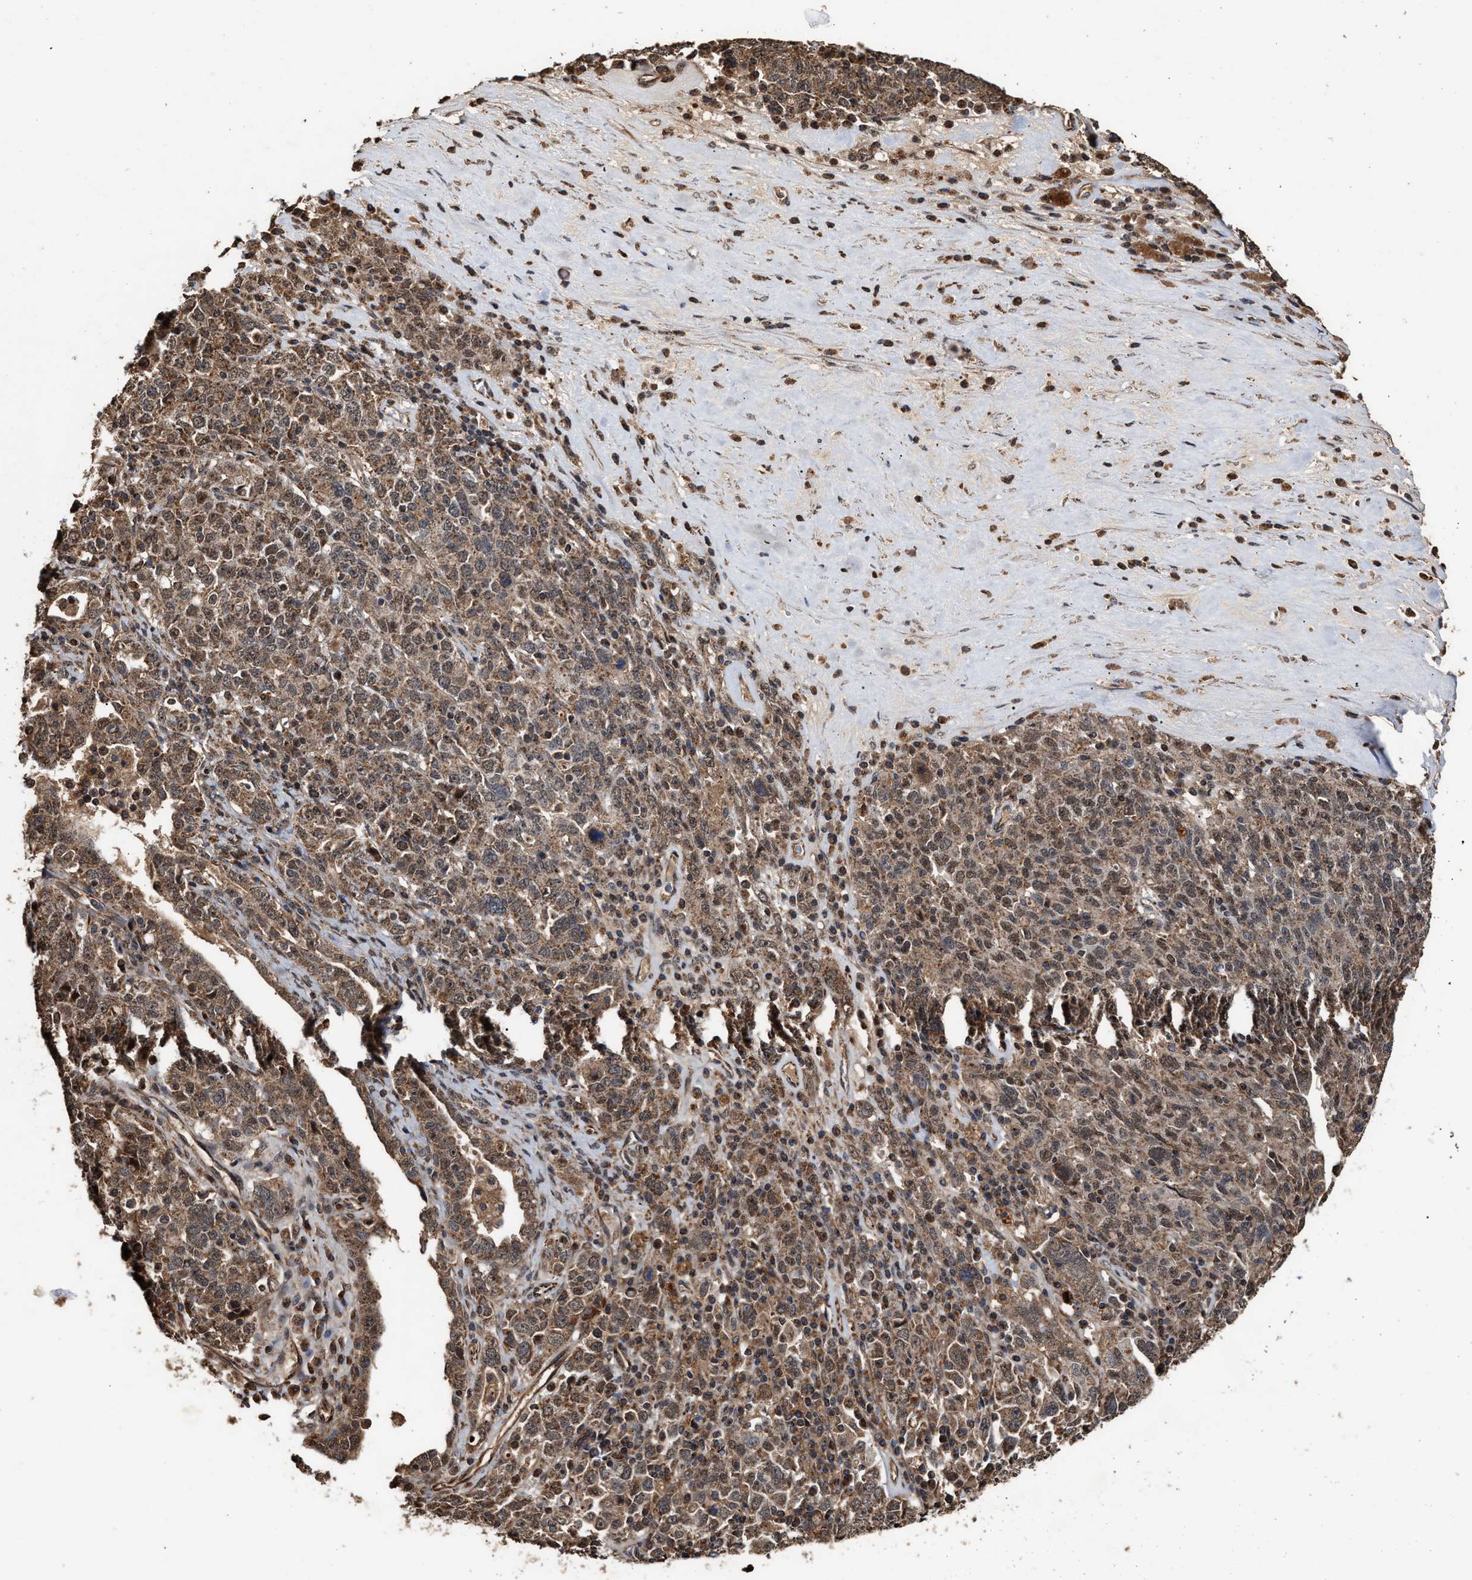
{"staining": {"intensity": "moderate", "quantity": ">75%", "location": "cytoplasmic/membranous,nuclear"}, "tissue": "ovarian cancer", "cell_type": "Tumor cells", "image_type": "cancer", "snomed": [{"axis": "morphology", "description": "Carcinoma, endometroid"}, {"axis": "topography", "description": "Ovary"}], "caption": "Moderate cytoplasmic/membranous and nuclear protein positivity is identified in approximately >75% of tumor cells in ovarian cancer (endometroid carcinoma).", "gene": "ZNHIT6", "patient": {"sex": "female", "age": 62}}